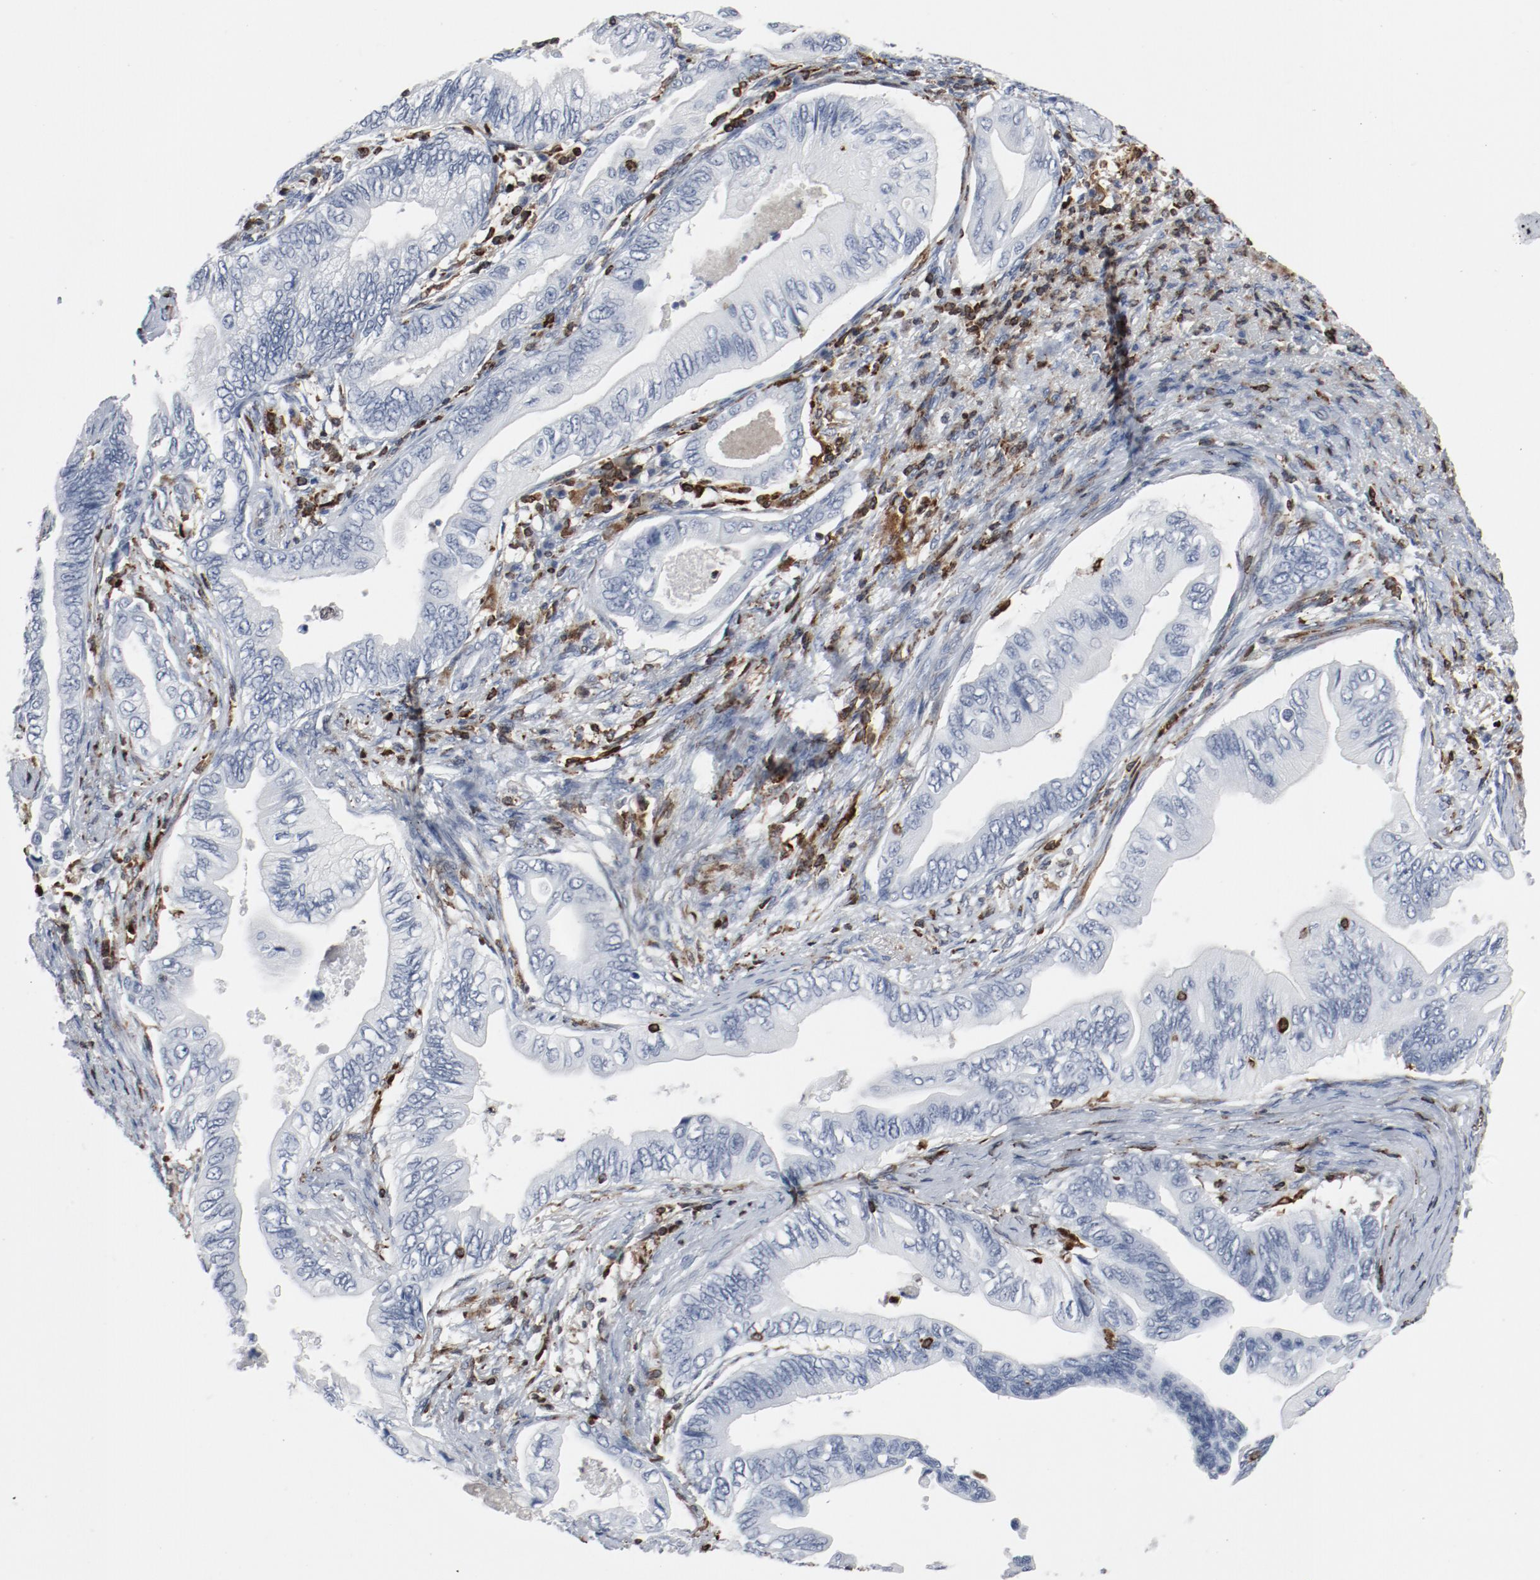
{"staining": {"intensity": "negative", "quantity": "none", "location": "none"}, "tissue": "pancreatic cancer", "cell_type": "Tumor cells", "image_type": "cancer", "snomed": [{"axis": "morphology", "description": "Adenocarcinoma, NOS"}, {"axis": "topography", "description": "Pancreas"}], "caption": "IHC of pancreatic cancer (adenocarcinoma) shows no positivity in tumor cells. Brightfield microscopy of IHC stained with DAB (brown) and hematoxylin (blue), captured at high magnification.", "gene": "LCP2", "patient": {"sex": "female", "age": 66}}